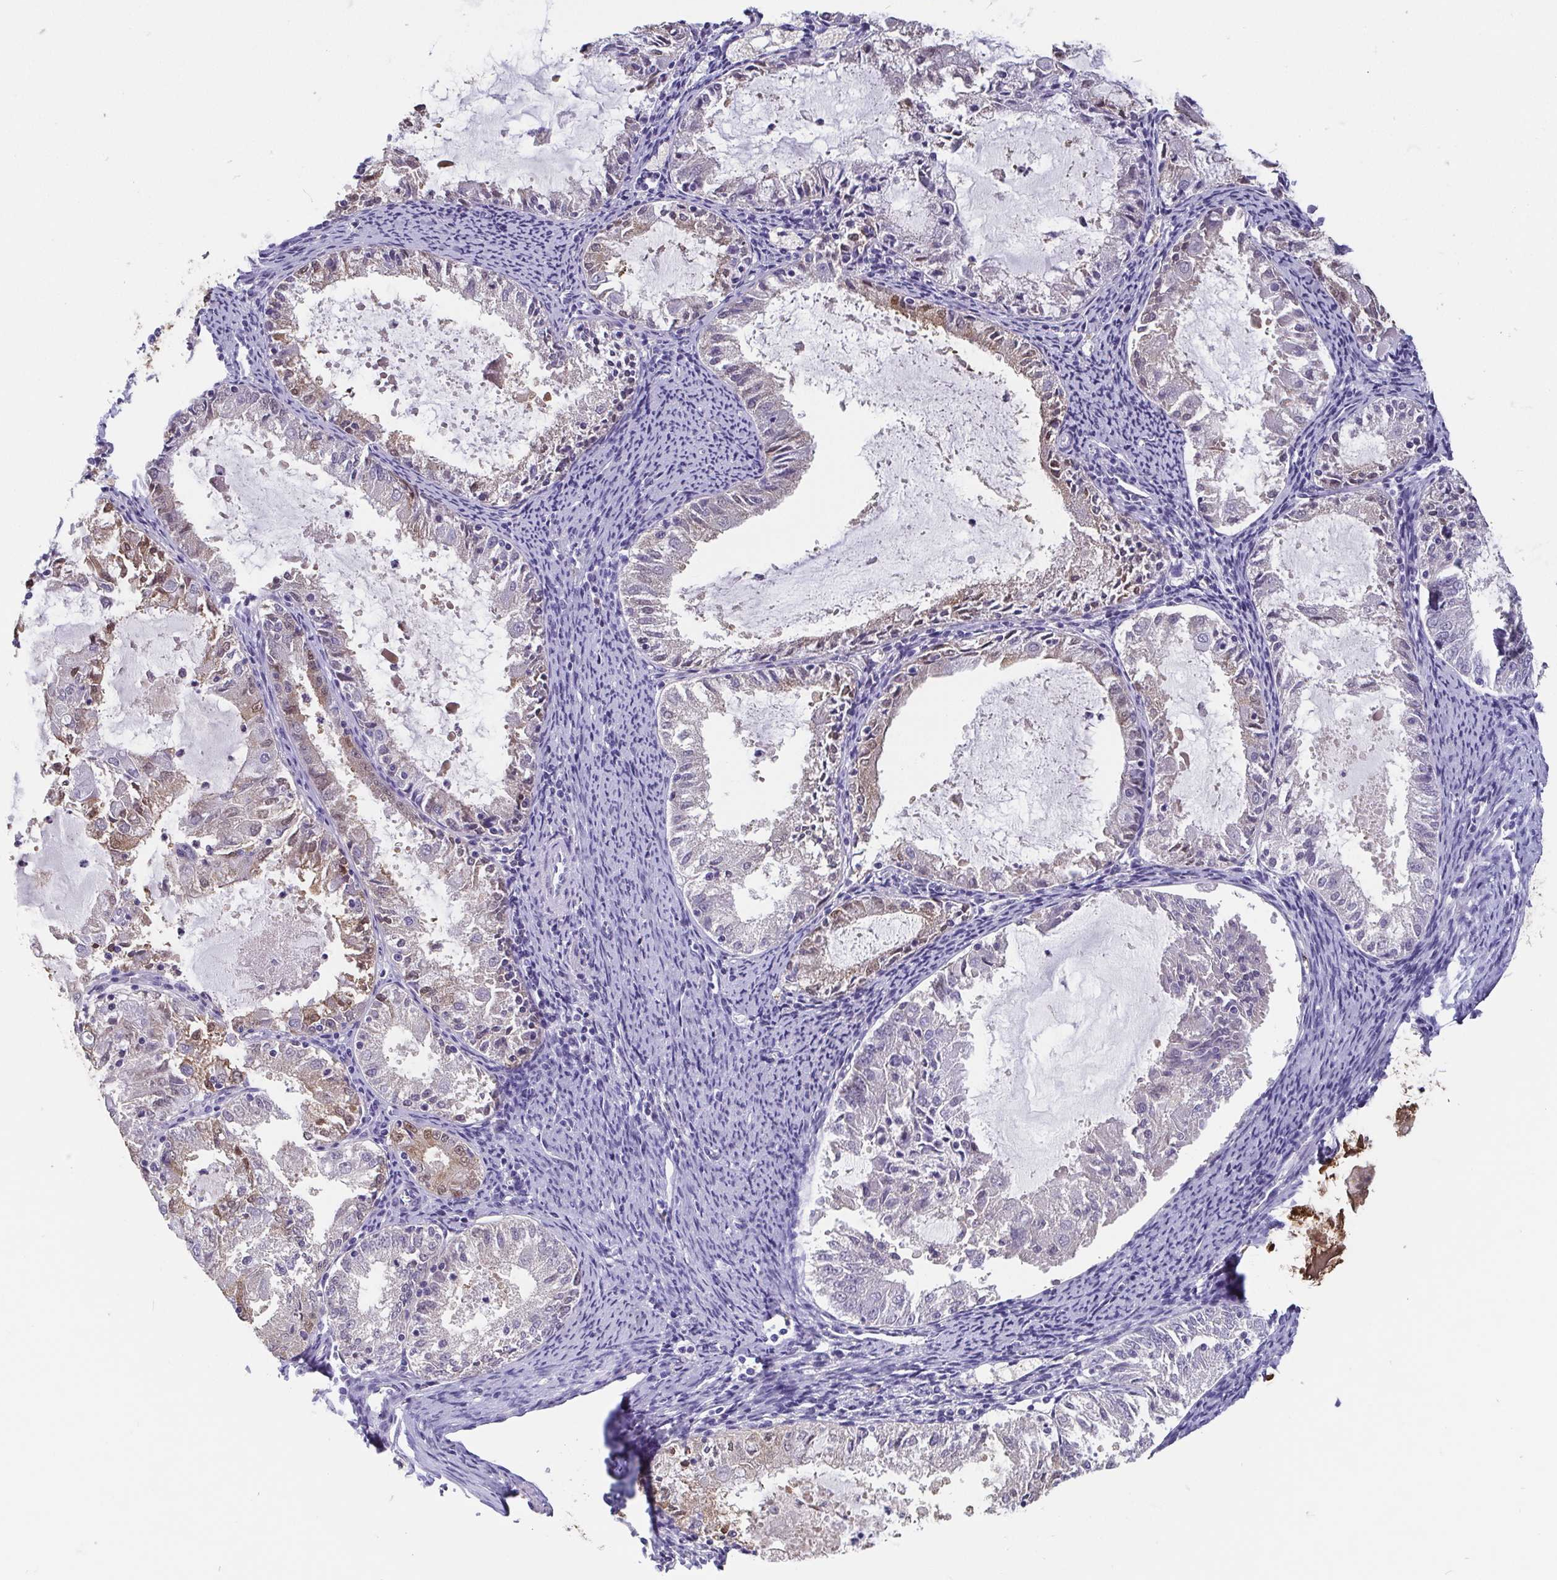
{"staining": {"intensity": "weak", "quantity": "<25%", "location": "cytoplasmic/membranous"}, "tissue": "endometrial cancer", "cell_type": "Tumor cells", "image_type": "cancer", "snomed": [{"axis": "morphology", "description": "Adenocarcinoma, NOS"}, {"axis": "topography", "description": "Endometrium"}], "caption": "An image of human endometrial cancer is negative for staining in tumor cells. (DAB immunohistochemistry, high magnification).", "gene": "IDH1", "patient": {"sex": "female", "age": 57}}